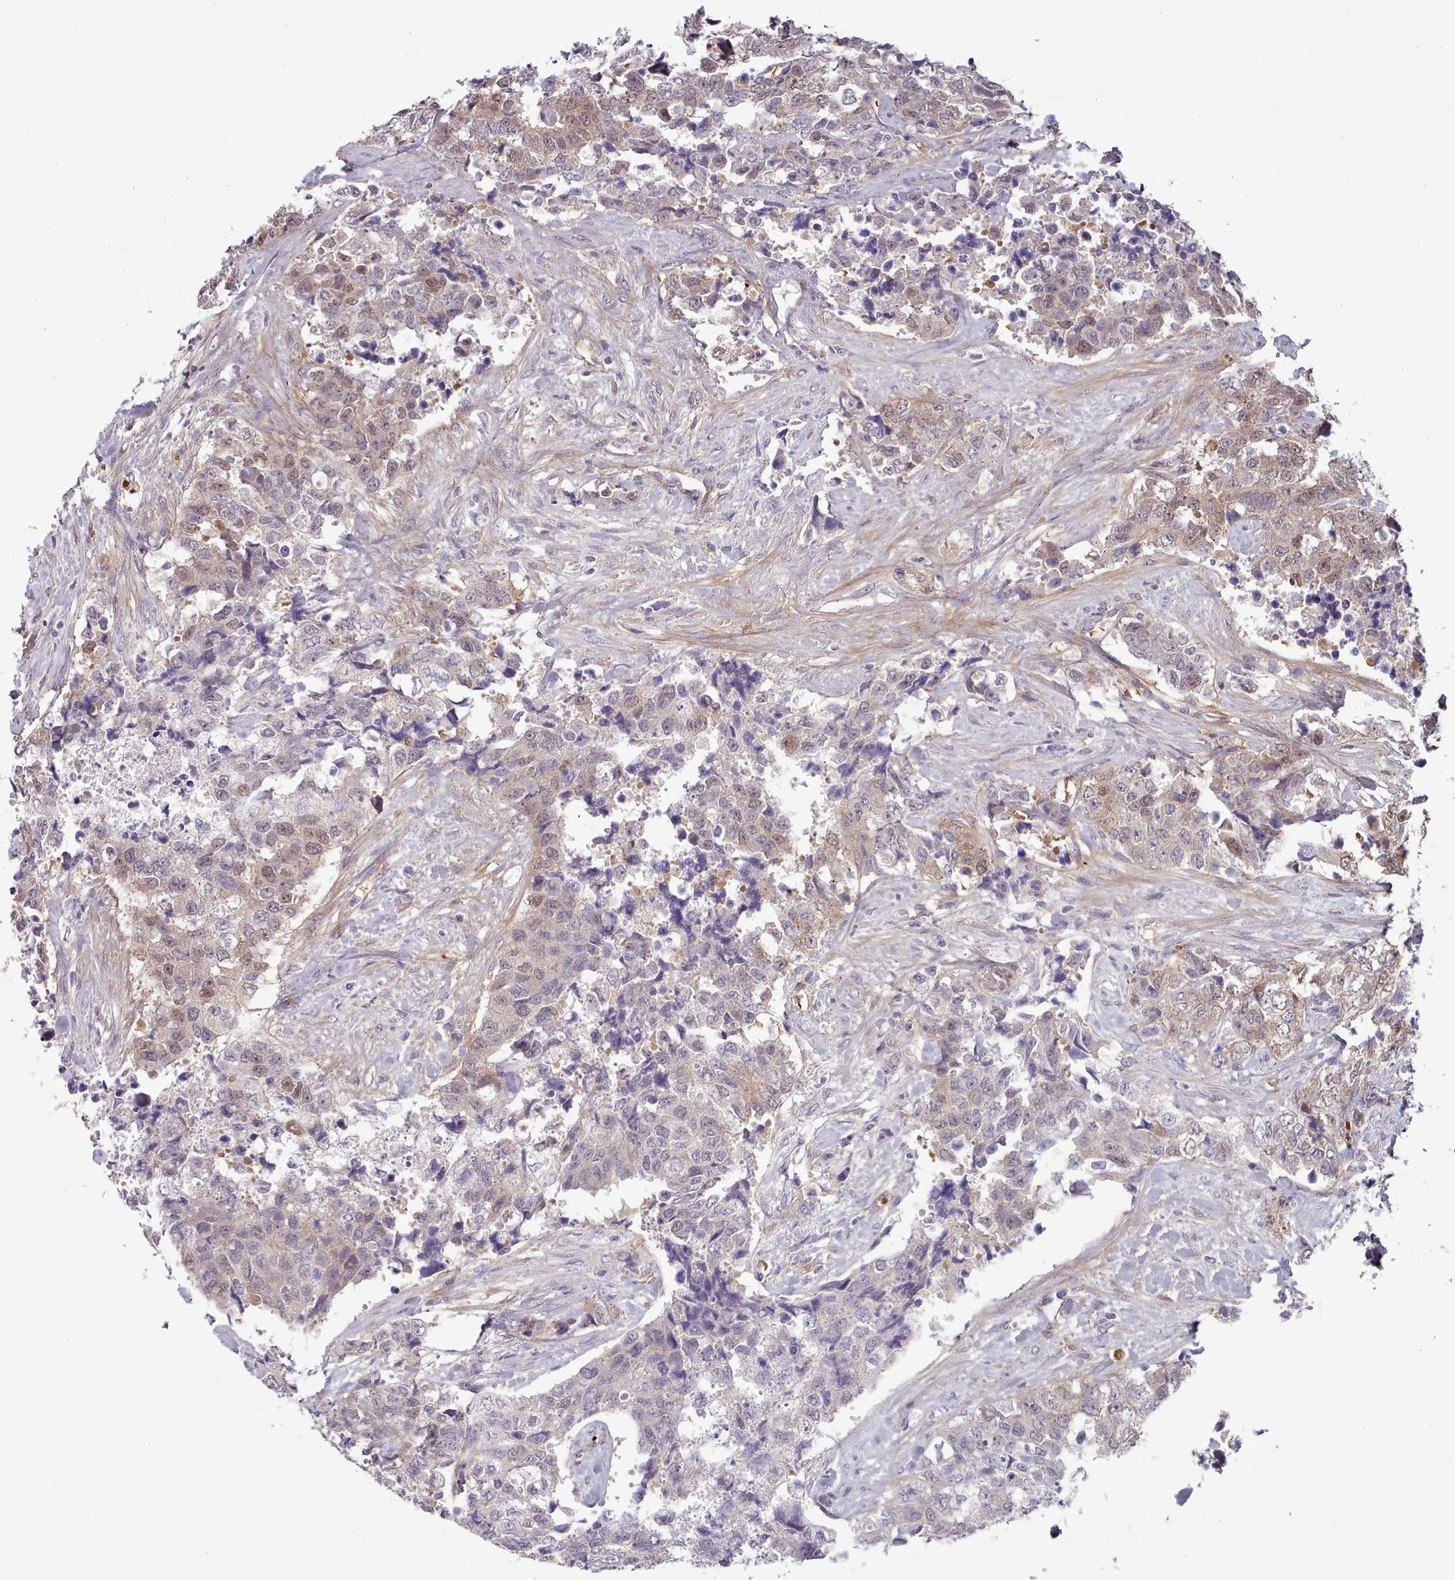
{"staining": {"intensity": "weak", "quantity": "25%-75%", "location": "cytoplasmic/membranous,nuclear"}, "tissue": "urothelial cancer", "cell_type": "Tumor cells", "image_type": "cancer", "snomed": [{"axis": "morphology", "description": "Urothelial carcinoma, High grade"}, {"axis": "topography", "description": "Urinary bladder"}], "caption": "Protein expression analysis of human high-grade urothelial carcinoma reveals weak cytoplasmic/membranous and nuclear expression in about 25%-75% of tumor cells.", "gene": "CLNS1A", "patient": {"sex": "female", "age": 78}}